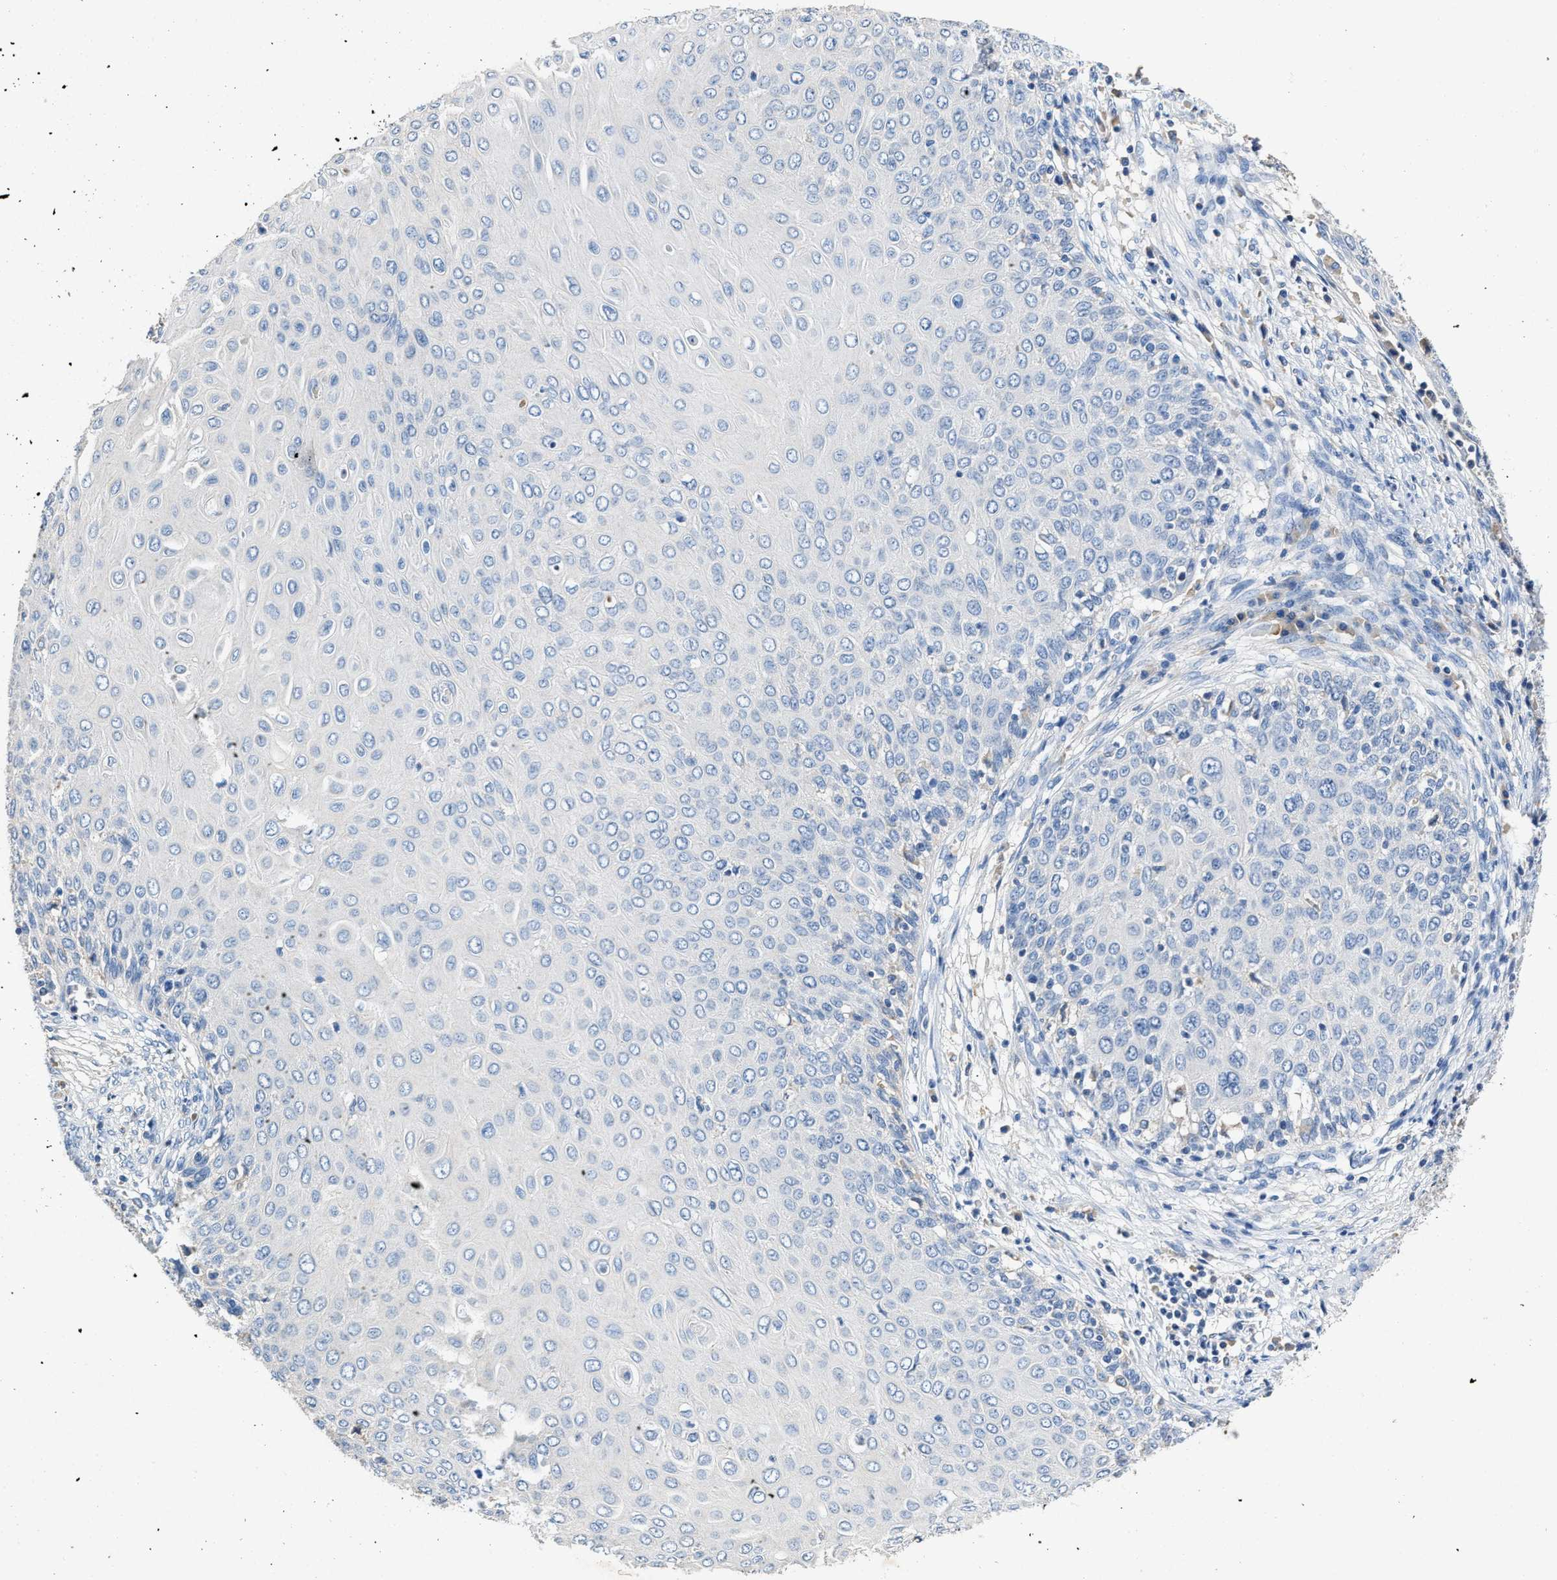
{"staining": {"intensity": "negative", "quantity": "none", "location": "none"}, "tissue": "cervical cancer", "cell_type": "Tumor cells", "image_type": "cancer", "snomed": [{"axis": "morphology", "description": "Squamous cell carcinoma, NOS"}, {"axis": "topography", "description": "Cervix"}], "caption": "This is a histopathology image of immunohistochemistry staining of cervical squamous cell carcinoma, which shows no expression in tumor cells.", "gene": "SLCO2B1", "patient": {"sex": "female", "age": 39}}